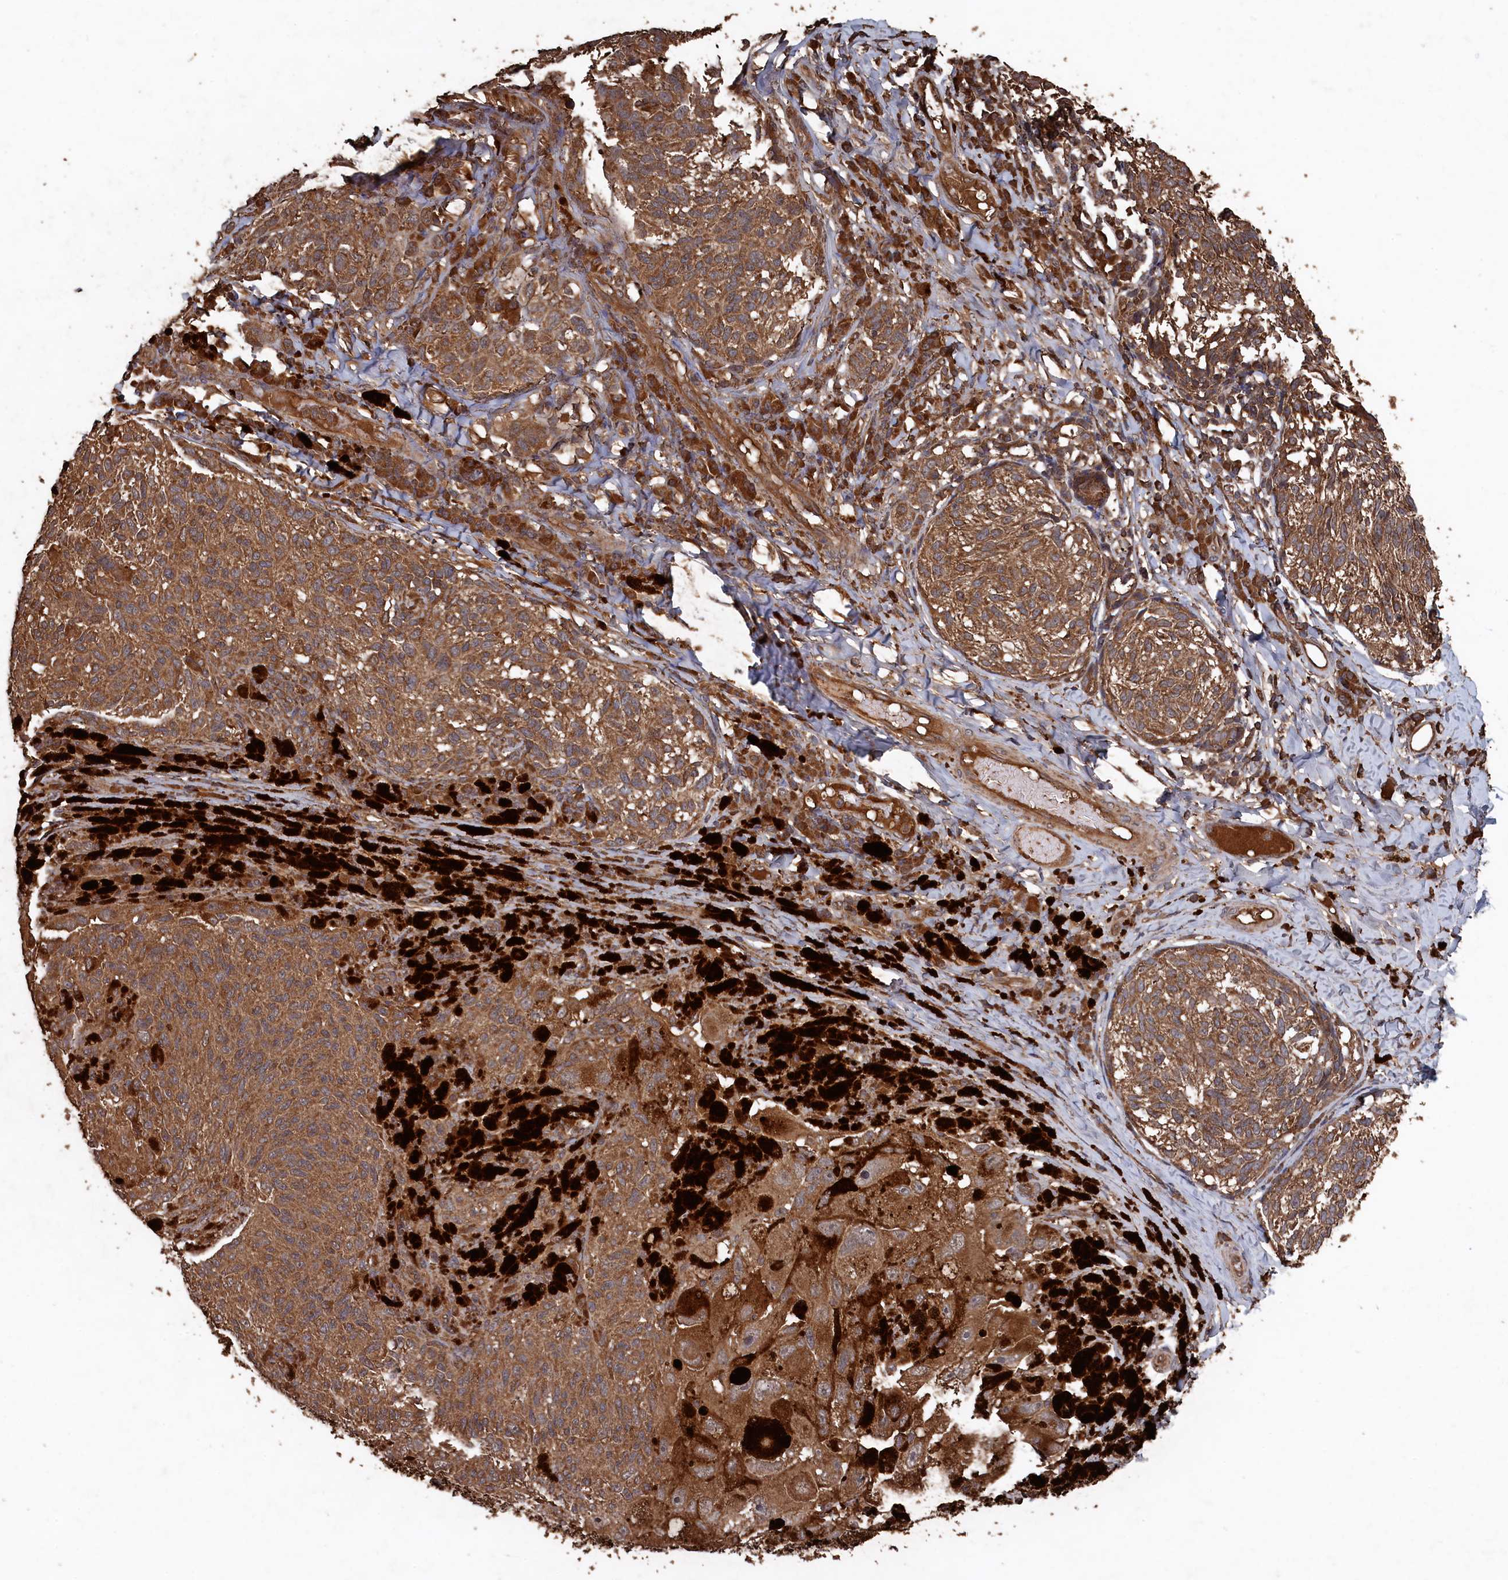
{"staining": {"intensity": "moderate", "quantity": ">75%", "location": "cytoplasmic/membranous"}, "tissue": "melanoma", "cell_type": "Tumor cells", "image_type": "cancer", "snomed": [{"axis": "morphology", "description": "Malignant melanoma, NOS"}, {"axis": "topography", "description": "Skin"}], "caption": "Immunohistochemistry (IHC) histopathology image of neoplastic tissue: malignant melanoma stained using immunohistochemistry demonstrates medium levels of moderate protein expression localized specifically in the cytoplasmic/membranous of tumor cells, appearing as a cytoplasmic/membranous brown color.", "gene": "SNX33", "patient": {"sex": "female", "age": 73}}